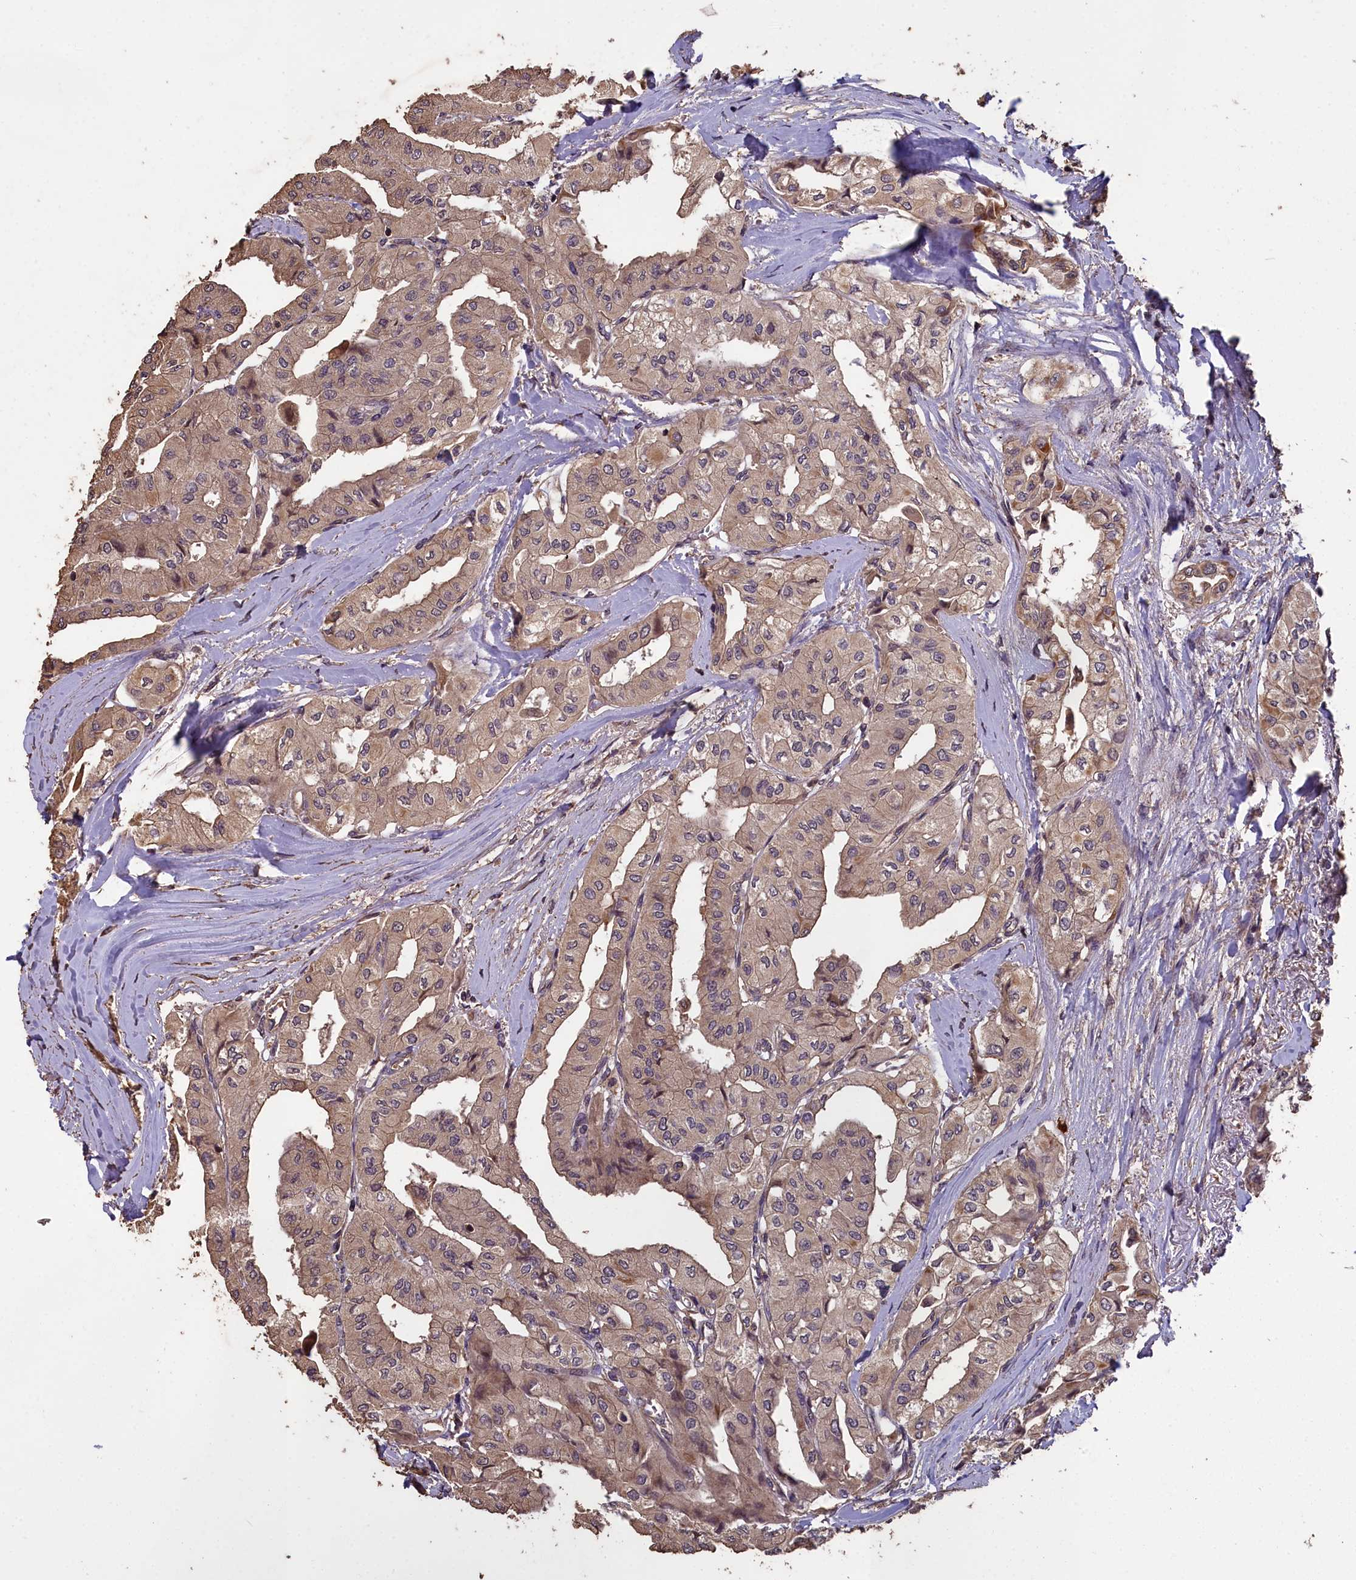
{"staining": {"intensity": "weak", "quantity": "25%-75%", "location": "cytoplasmic/membranous"}, "tissue": "thyroid cancer", "cell_type": "Tumor cells", "image_type": "cancer", "snomed": [{"axis": "morphology", "description": "Papillary adenocarcinoma, NOS"}, {"axis": "topography", "description": "Thyroid gland"}], "caption": "This histopathology image shows immunohistochemistry staining of papillary adenocarcinoma (thyroid), with low weak cytoplasmic/membranous staining in about 25%-75% of tumor cells.", "gene": "CHD9", "patient": {"sex": "female", "age": 59}}